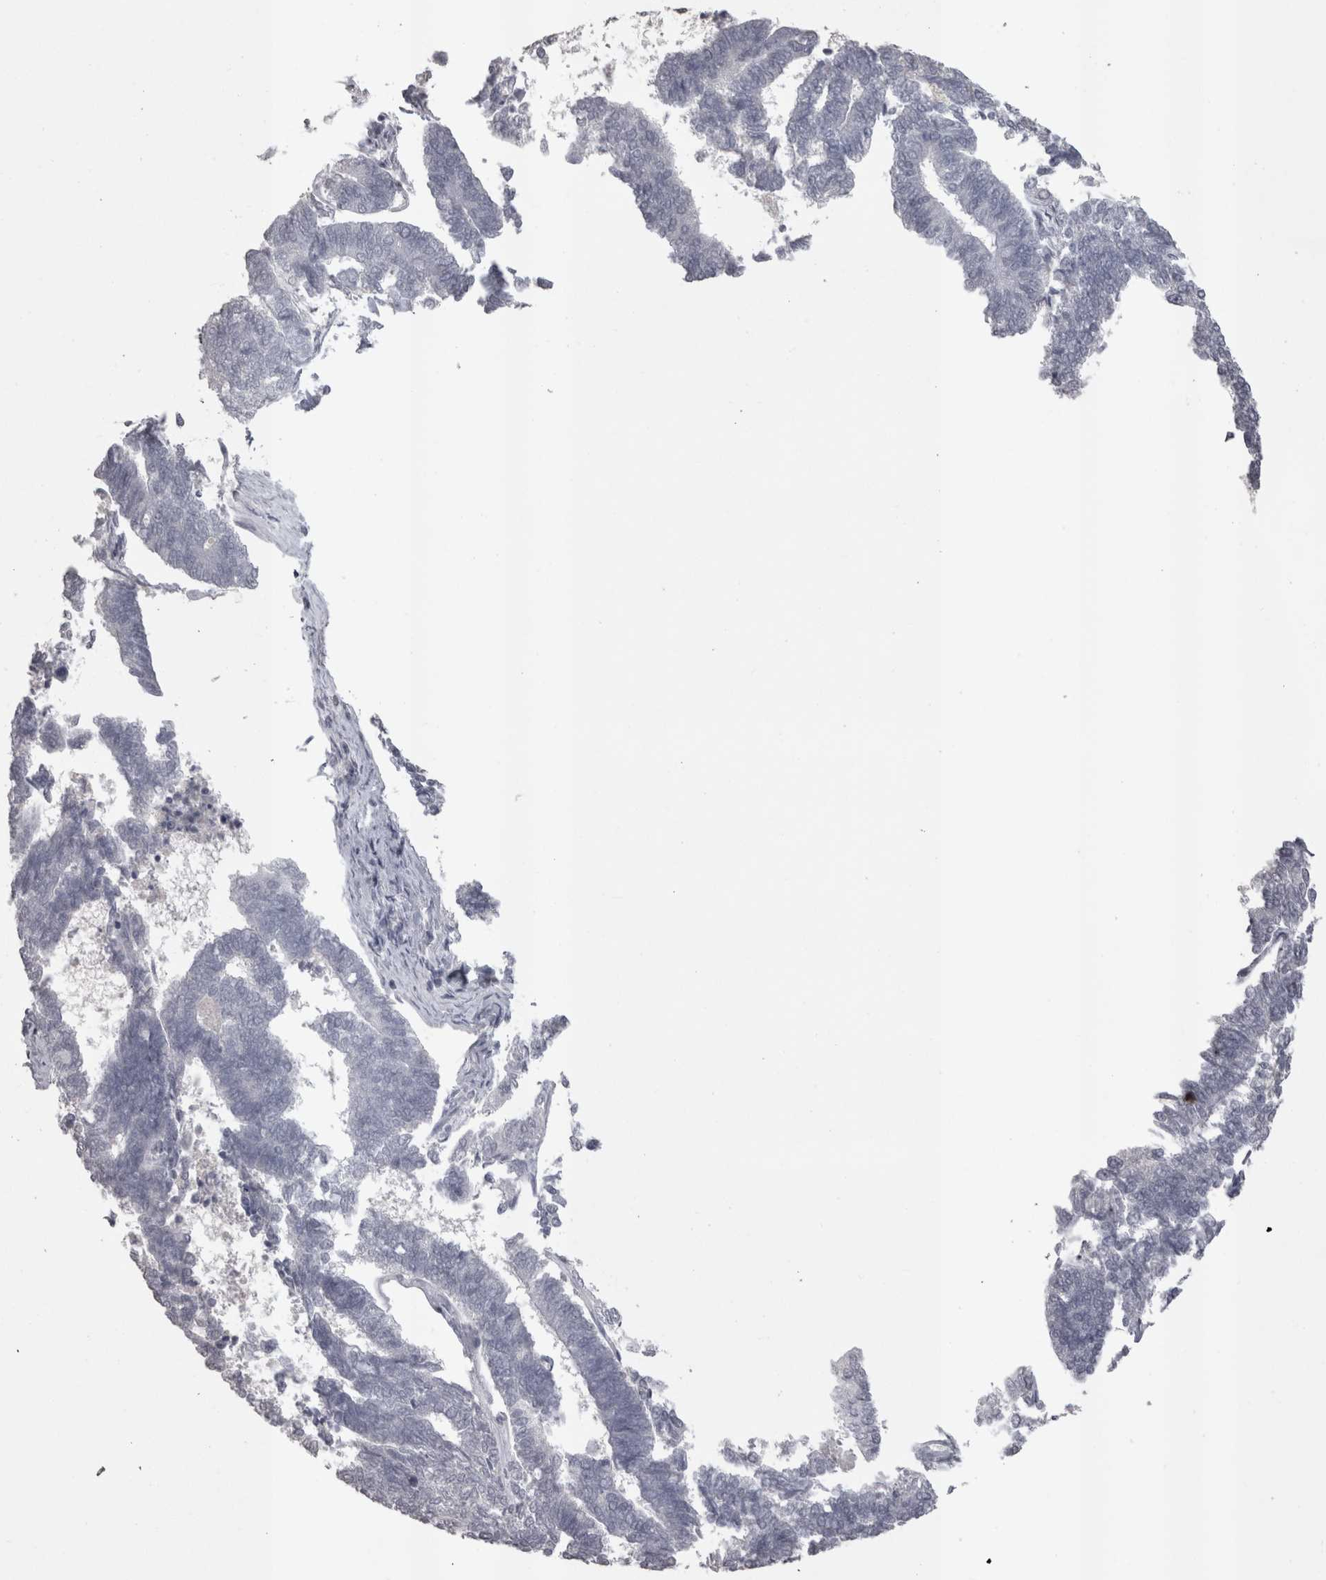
{"staining": {"intensity": "negative", "quantity": "none", "location": "none"}, "tissue": "endometrial cancer", "cell_type": "Tumor cells", "image_type": "cancer", "snomed": [{"axis": "morphology", "description": "Adenocarcinoma, NOS"}, {"axis": "topography", "description": "Endometrium"}], "caption": "An IHC histopathology image of endometrial cancer is shown. There is no staining in tumor cells of endometrial cancer.", "gene": "LAX1", "patient": {"sex": "female", "age": 70}}